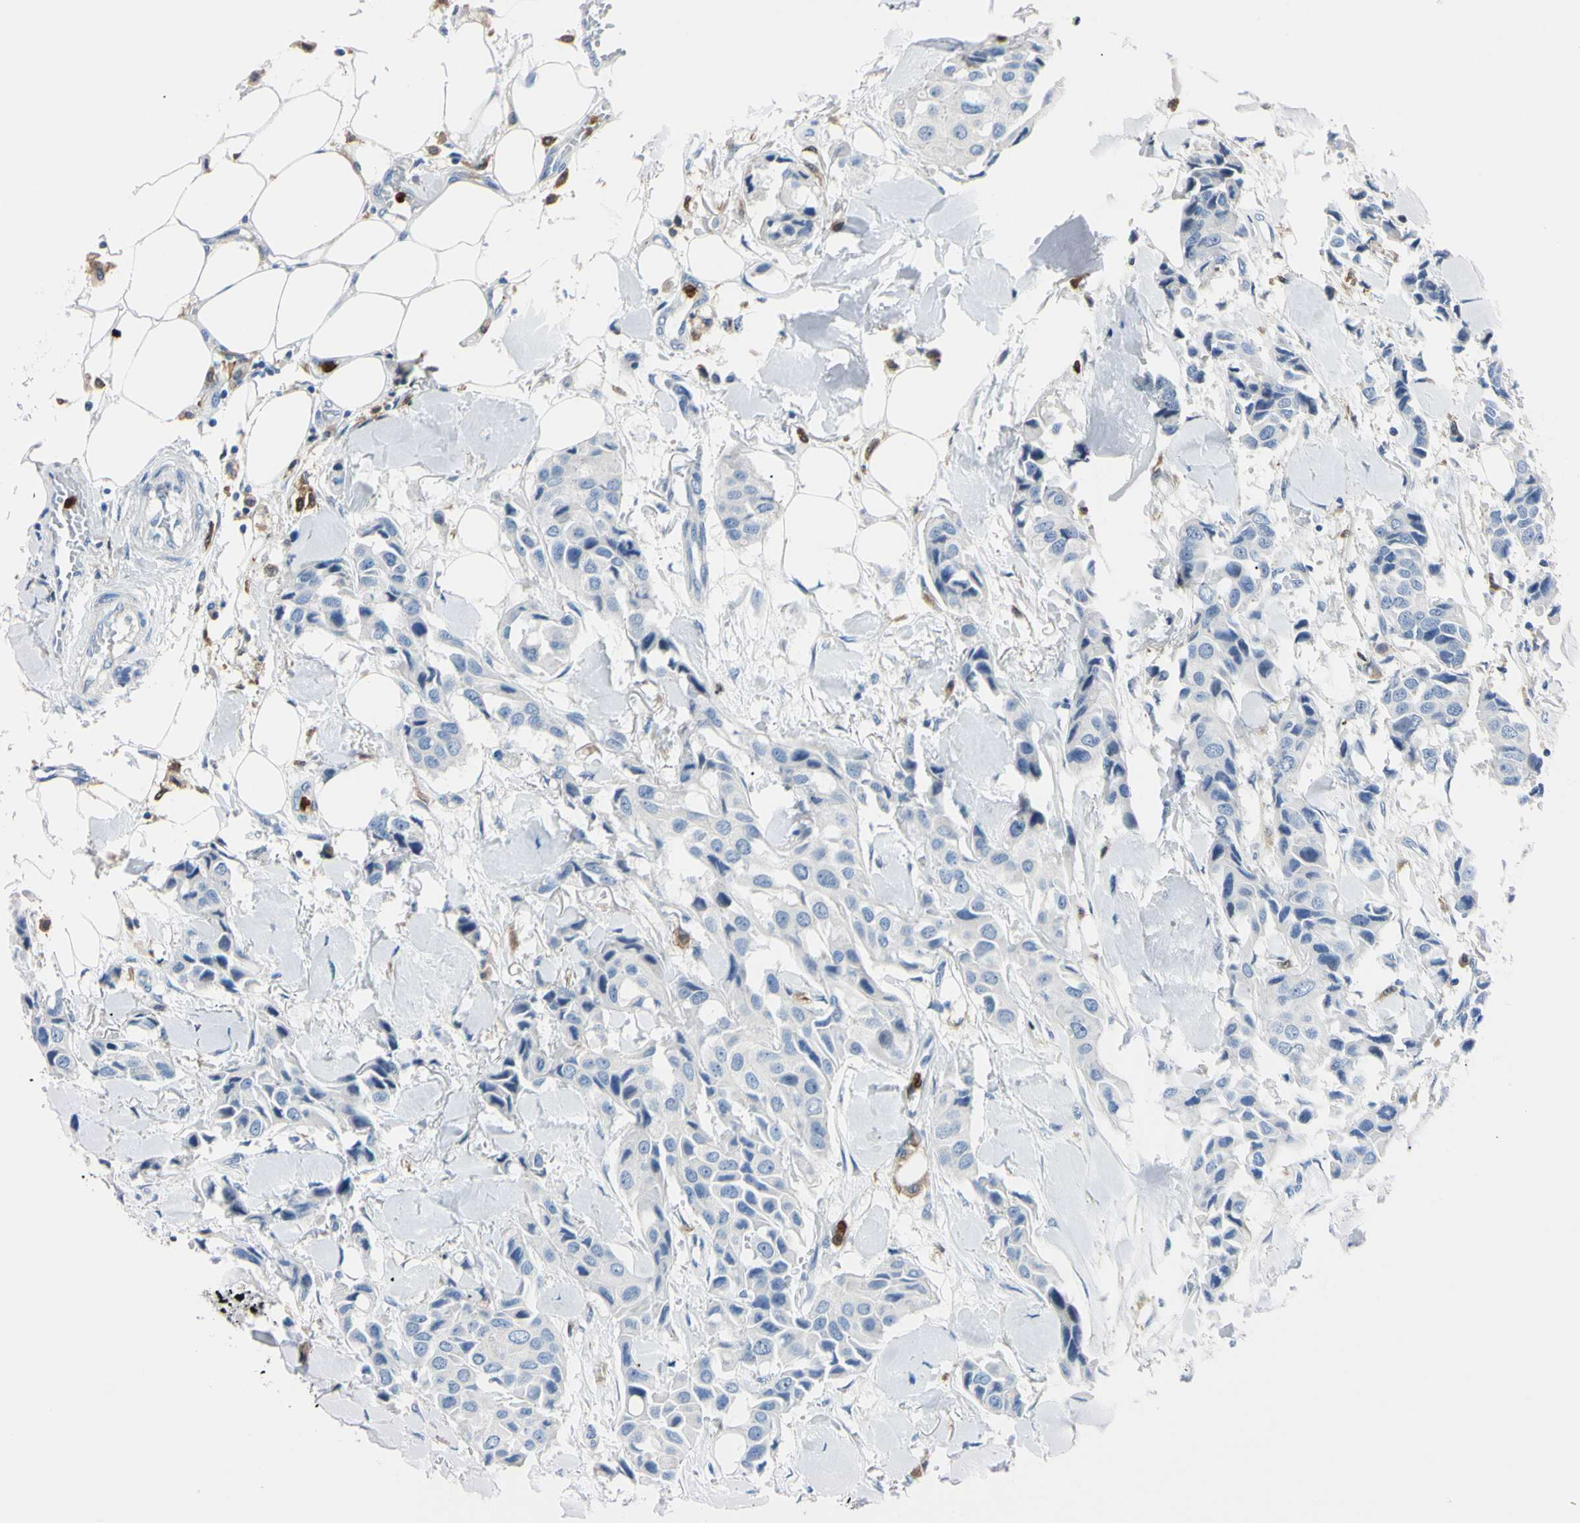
{"staining": {"intensity": "negative", "quantity": "none", "location": "none"}, "tissue": "breast cancer", "cell_type": "Tumor cells", "image_type": "cancer", "snomed": [{"axis": "morphology", "description": "Duct carcinoma"}, {"axis": "topography", "description": "Breast"}], "caption": "High power microscopy image of an IHC micrograph of breast cancer (invasive ductal carcinoma), revealing no significant positivity in tumor cells. The staining was performed using DAB (3,3'-diaminobenzidine) to visualize the protein expression in brown, while the nuclei were stained in blue with hematoxylin (Magnification: 20x).", "gene": "NCF4", "patient": {"sex": "female", "age": 80}}